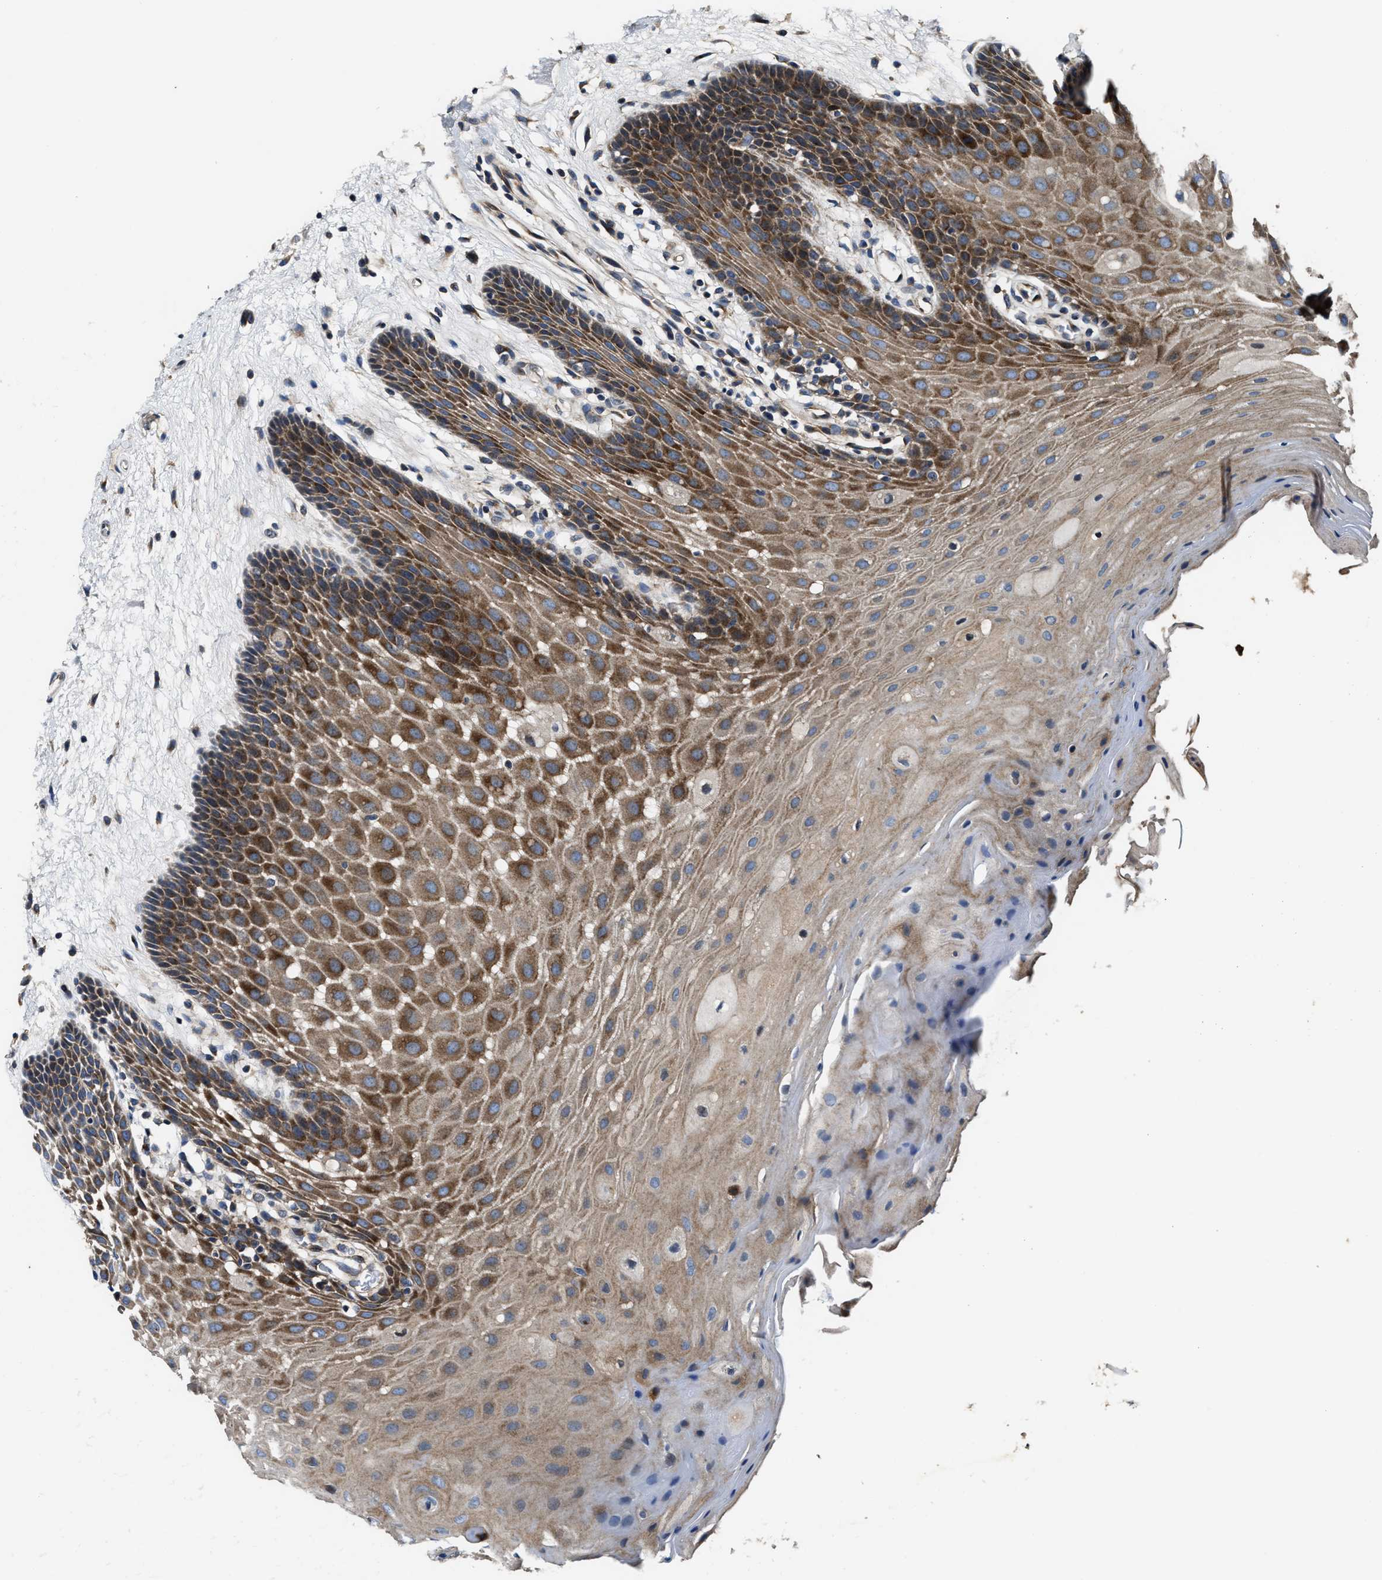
{"staining": {"intensity": "strong", "quantity": ">75%", "location": "cytoplasmic/membranous"}, "tissue": "oral mucosa", "cell_type": "Squamous epithelial cells", "image_type": "normal", "snomed": [{"axis": "morphology", "description": "Normal tissue, NOS"}, {"axis": "morphology", "description": "Squamous cell carcinoma, NOS"}, {"axis": "topography", "description": "Oral tissue"}, {"axis": "topography", "description": "Head-Neck"}], "caption": "This is a micrograph of immunohistochemistry (IHC) staining of benign oral mucosa, which shows strong positivity in the cytoplasmic/membranous of squamous epithelial cells.", "gene": "PTAR1", "patient": {"sex": "male", "age": 71}}